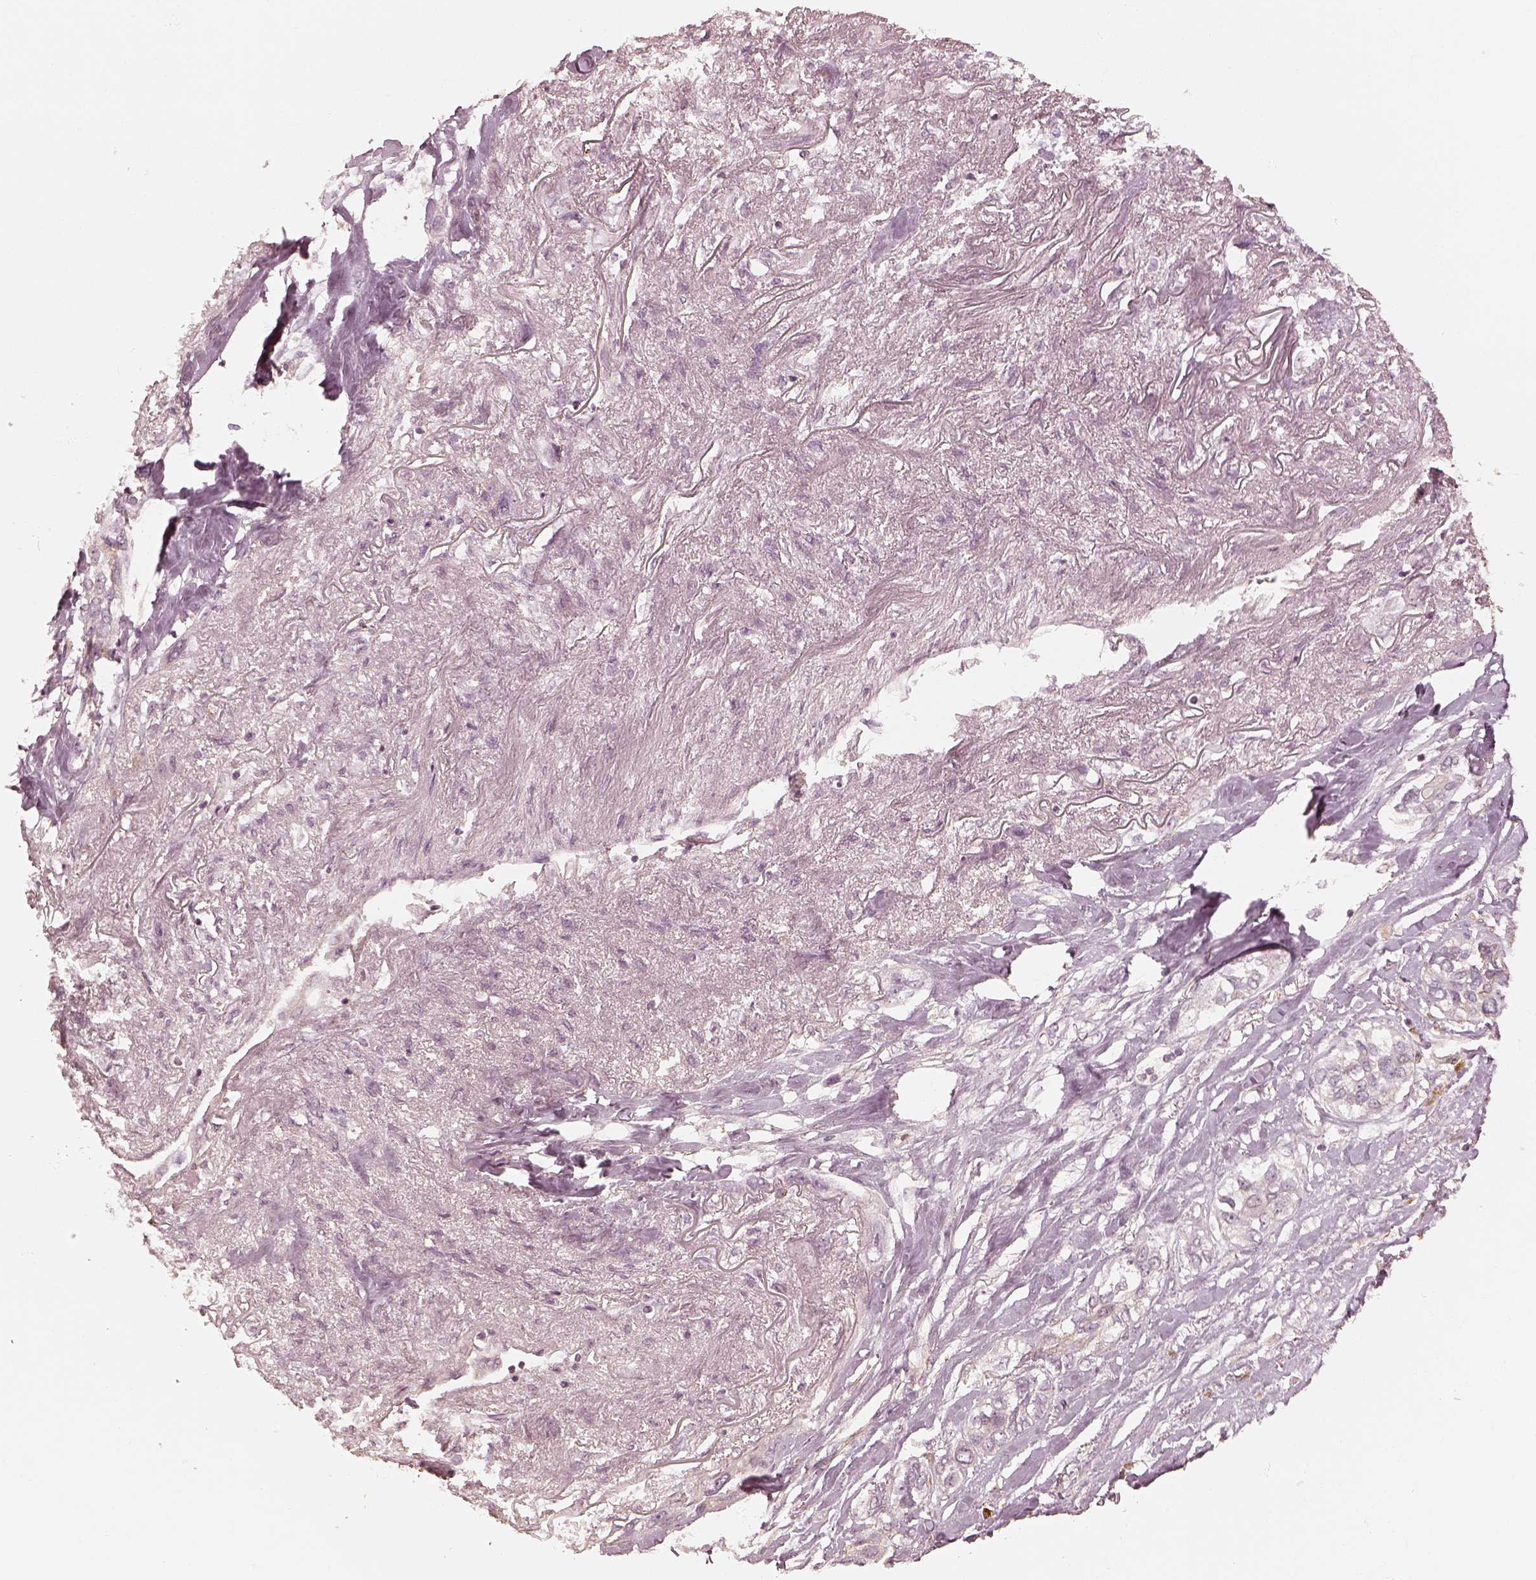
{"staining": {"intensity": "negative", "quantity": "none", "location": "none"}, "tissue": "lung cancer", "cell_type": "Tumor cells", "image_type": "cancer", "snomed": [{"axis": "morphology", "description": "Squamous cell carcinoma, NOS"}, {"axis": "topography", "description": "Lung"}], "caption": "This is an immunohistochemistry micrograph of human lung cancer (squamous cell carcinoma). There is no staining in tumor cells.", "gene": "GORASP2", "patient": {"sex": "female", "age": 70}}